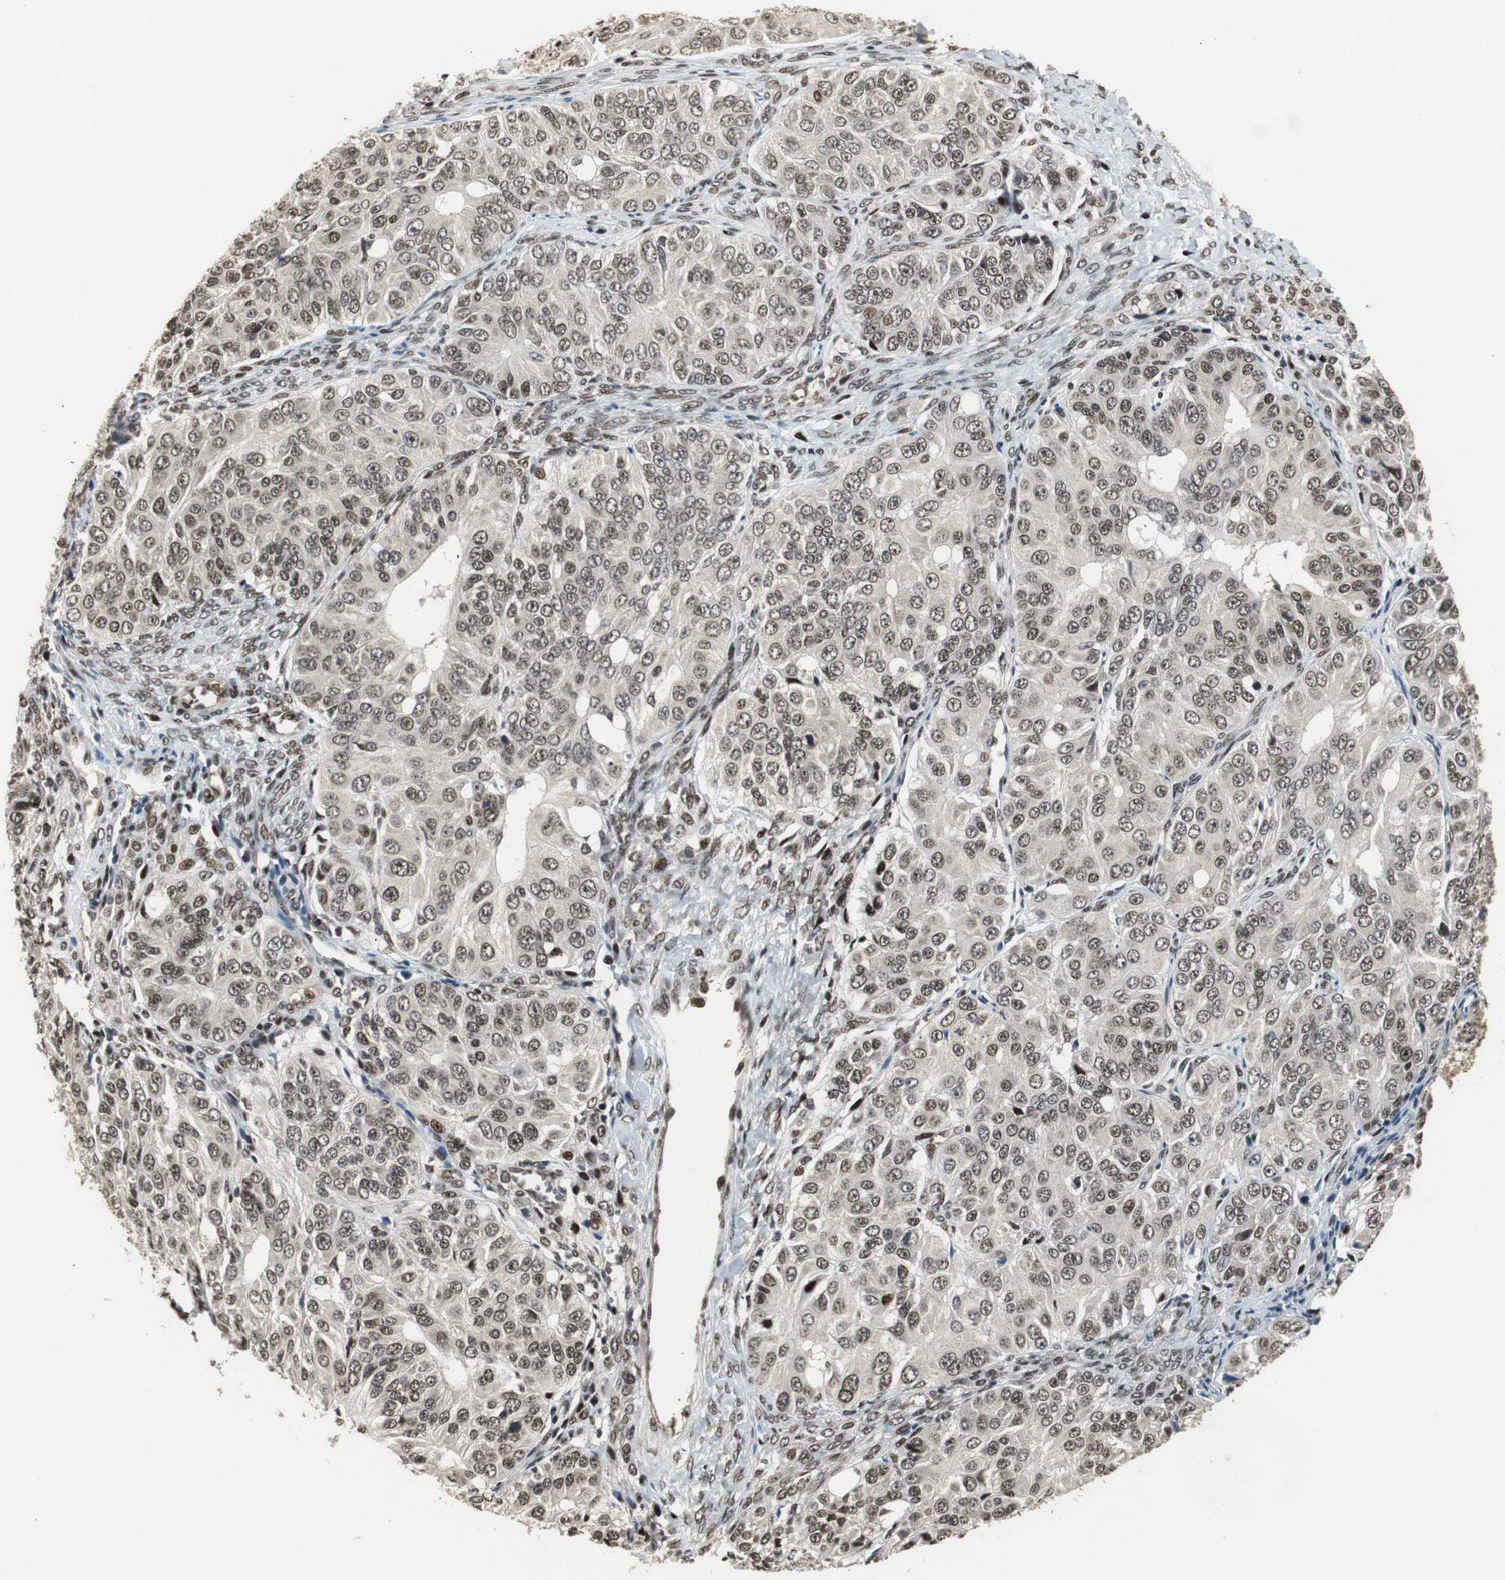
{"staining": {"intensity": "moderate", "quantity": ">75%", "location": "nuclear"}, "tissue": "ovarian cancer", "cell_type": "Tumor cells", "image_type": "cancer", "snomed": [{"axis": "morphology", "description": "Carcinoma, endometroid"}, {"axis": "topography", "description": "Ovary"}], "caption": "Ovarian endometroid carcinoma tissue shows moderate nuclear expression in approximately >75% of tumor cells", "gene": "TAF5", "patient": {"sex": "female", "age": 51}}